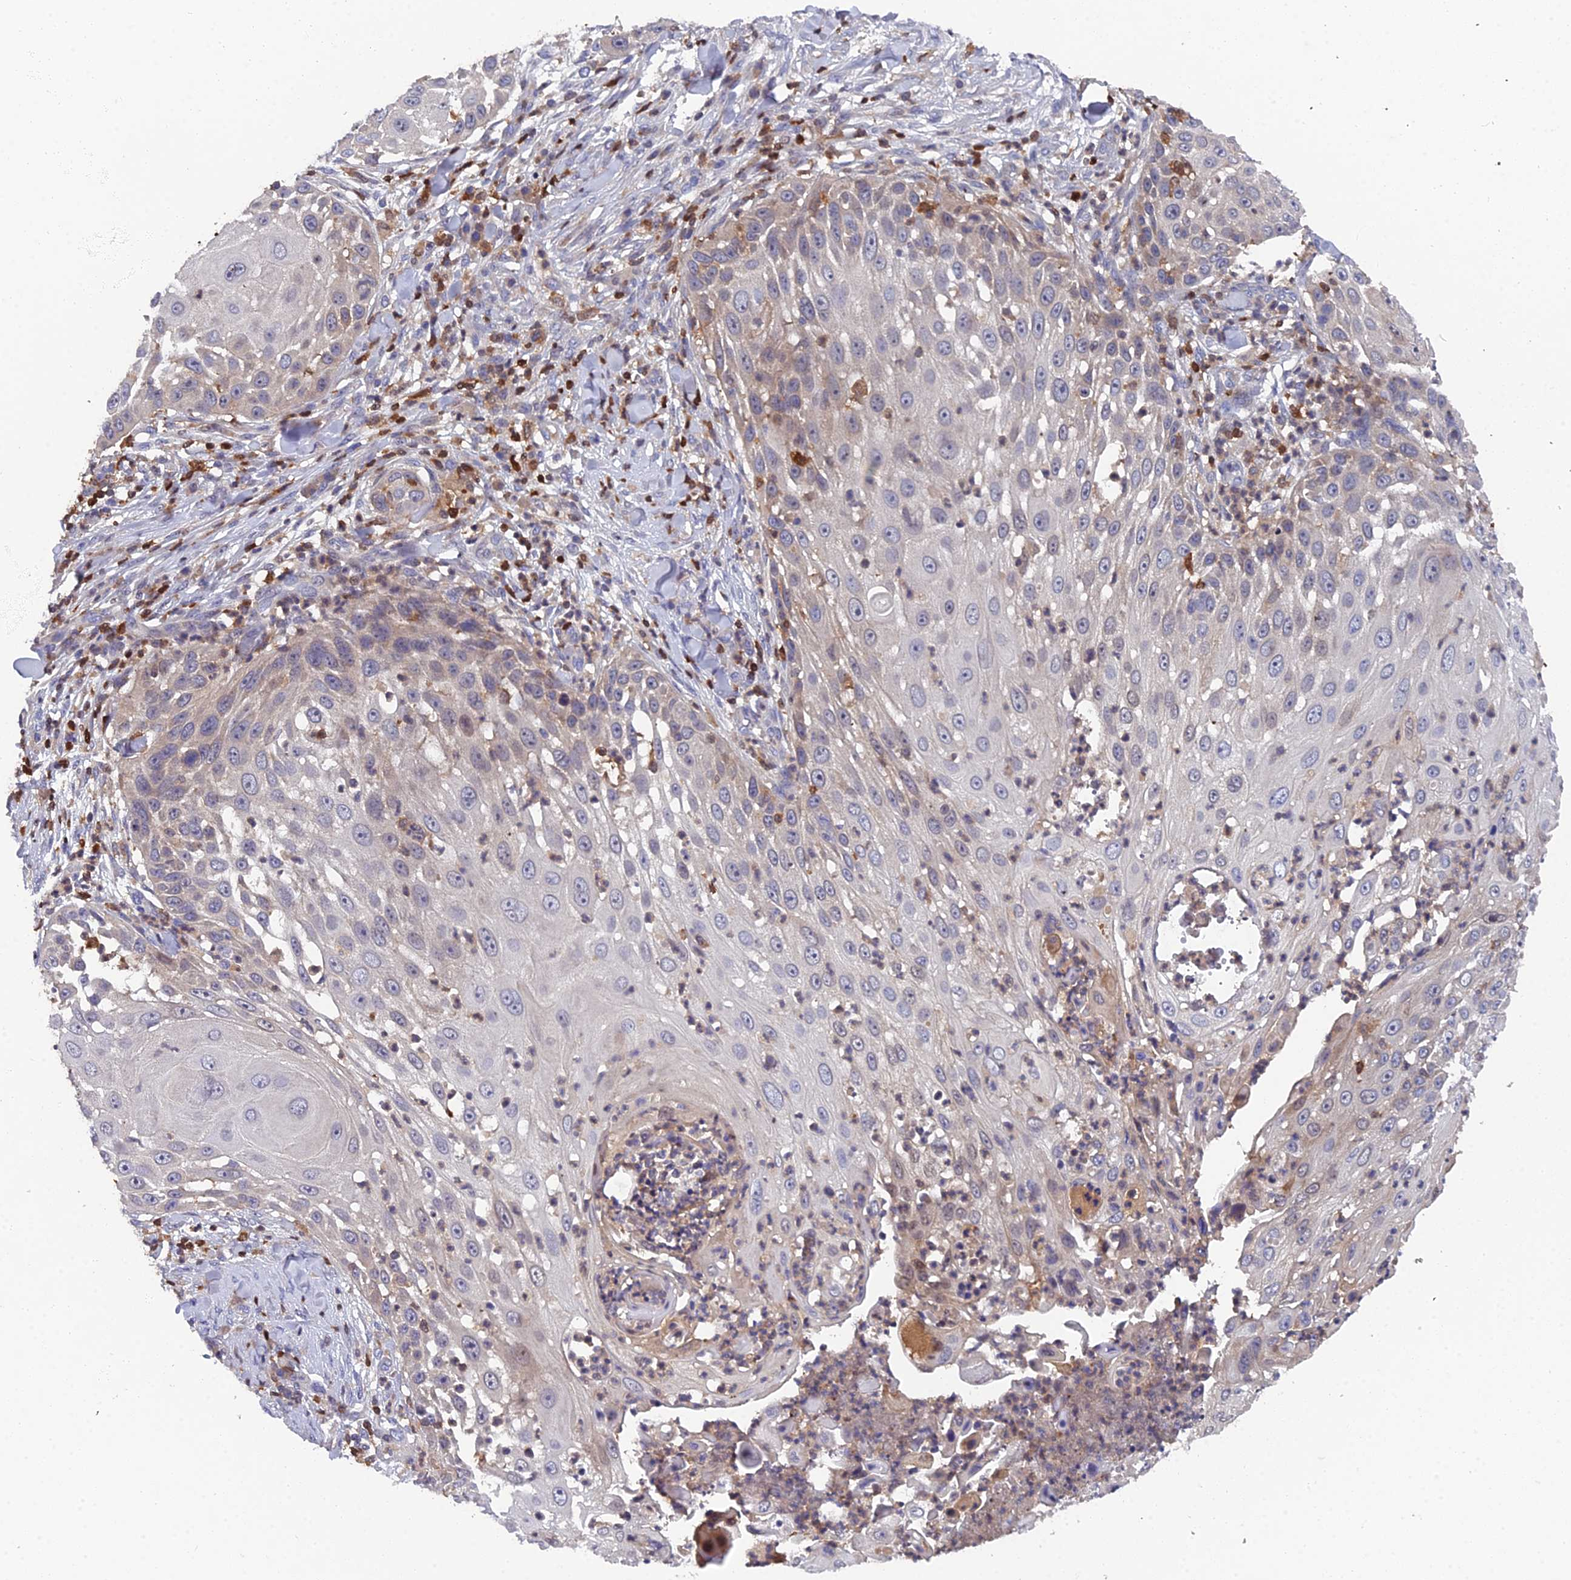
{"staining": {"intensity": "weak", "quantity": "<25%", "location": "cytoplasmic/membranous"}, "tissue": "skin cancer", "cell_type": "Tumor cells", "image_type": "cancer", "snomed": [{"axis": "morphology", "description": "Squamous cell carcinoma, NOS"}, {"axis": "topography", "description": "Skin"}], "caption": "Tumor cells are negative for protein expression in human skin cancer (squamous cell carcinoma).", "gene": "GALK2", "patient": {"sex": "female", "age": 44}}